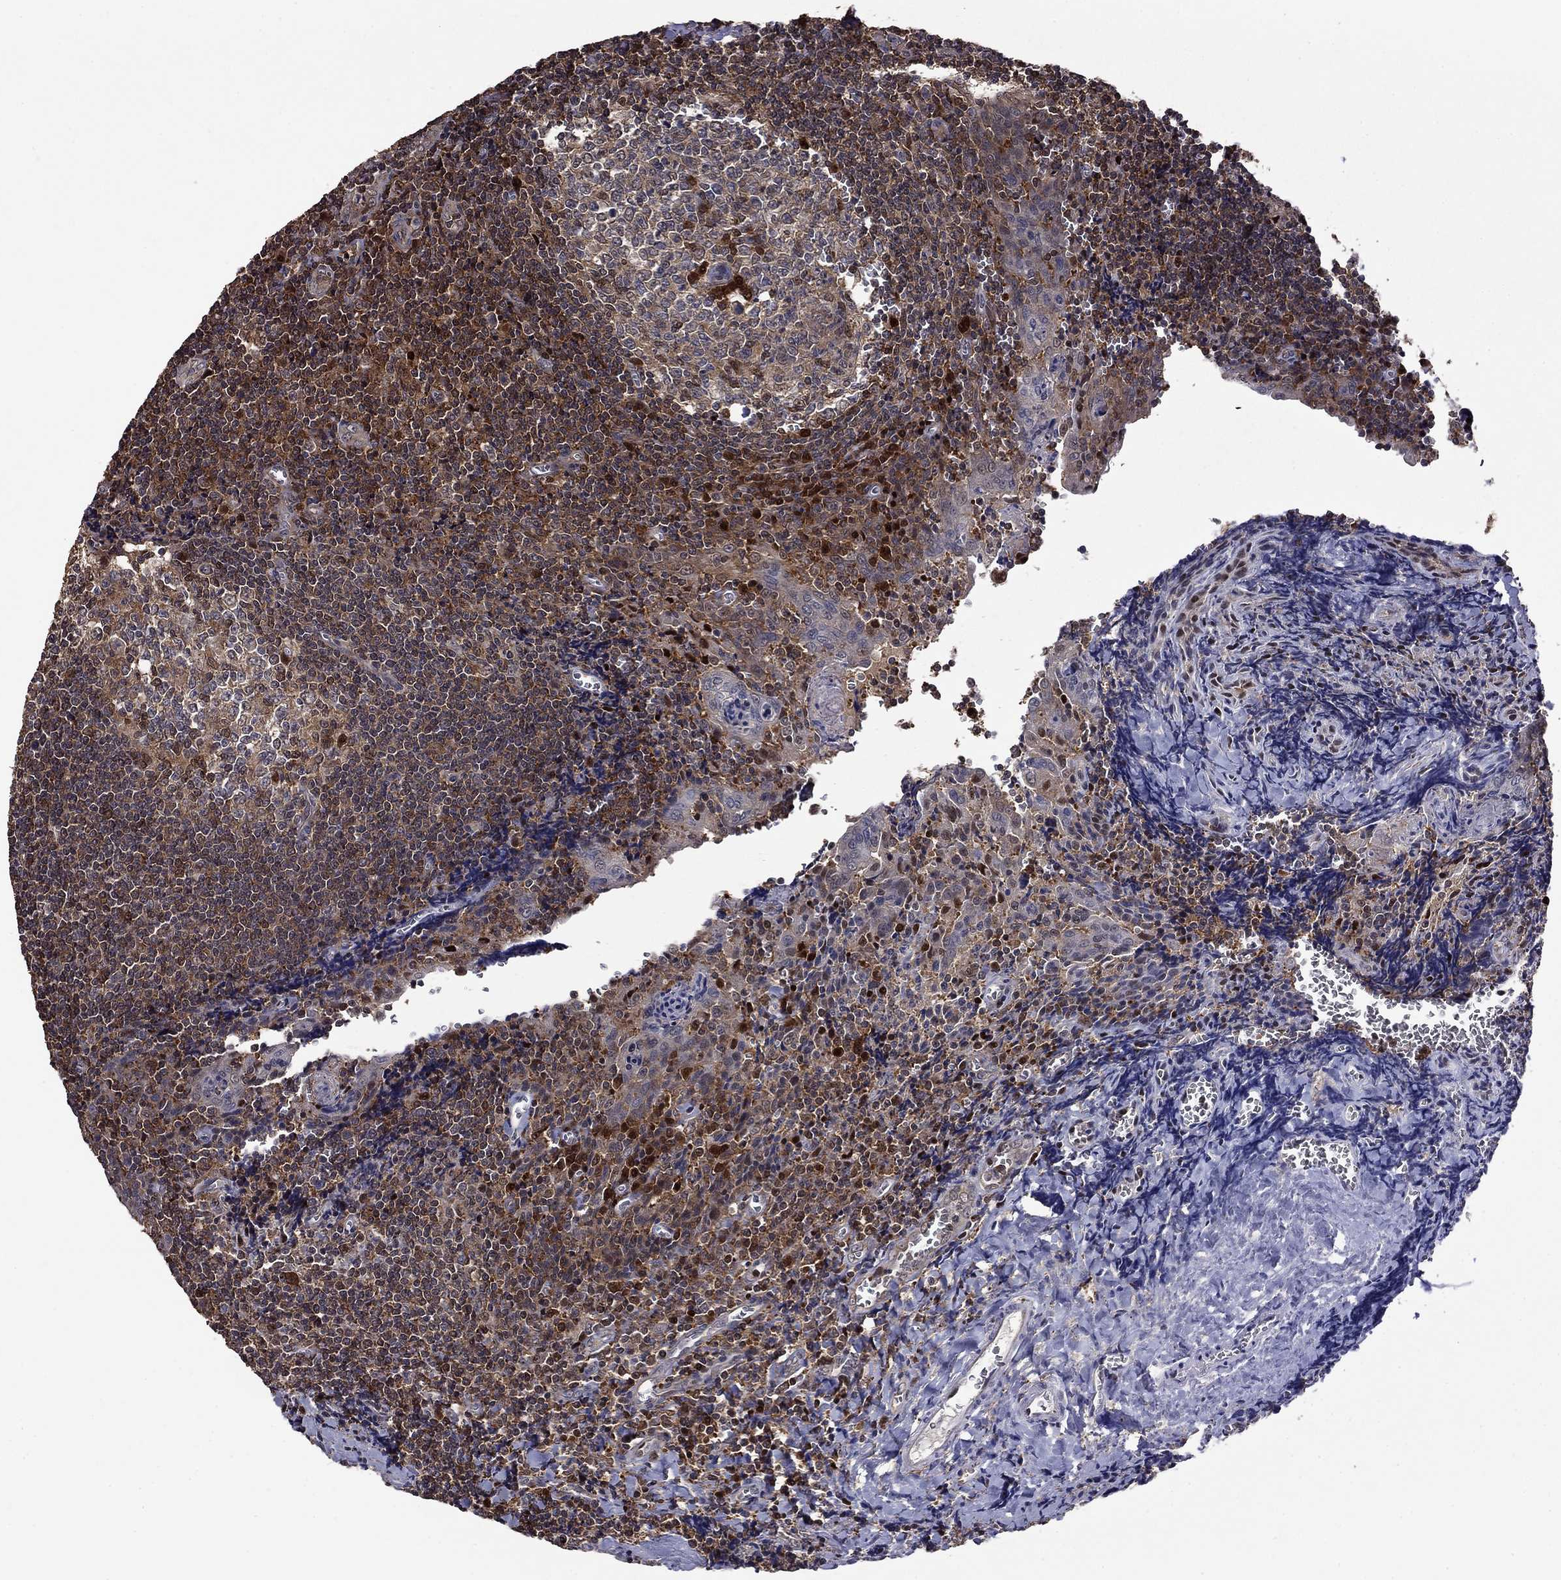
{"staining": {"intensity": "strong", "quantity": "<25%", "location": "cytoplasmic/membranous,nuclear"}, "tissue": "tonsil", "cell_type": "Germinal center cells", "image_type": "normal", "snomed": [{"axis": "morphology", "description": "Normal tissue, NOS"}, {"axis": "morphology", "description": "Inflammation, NOS"}, {"axis": "topography", "description": "Tonsil"}], "caption": "Protein positivity by IHC reveals strong cytoplasmic/membranous,nuclear staining in approximately <25% of germinal center cells in normal tonsil. Nuclei are stained in blue.", "gene": "APPBP2", "patient": {"sex": "female", "age": 31}}